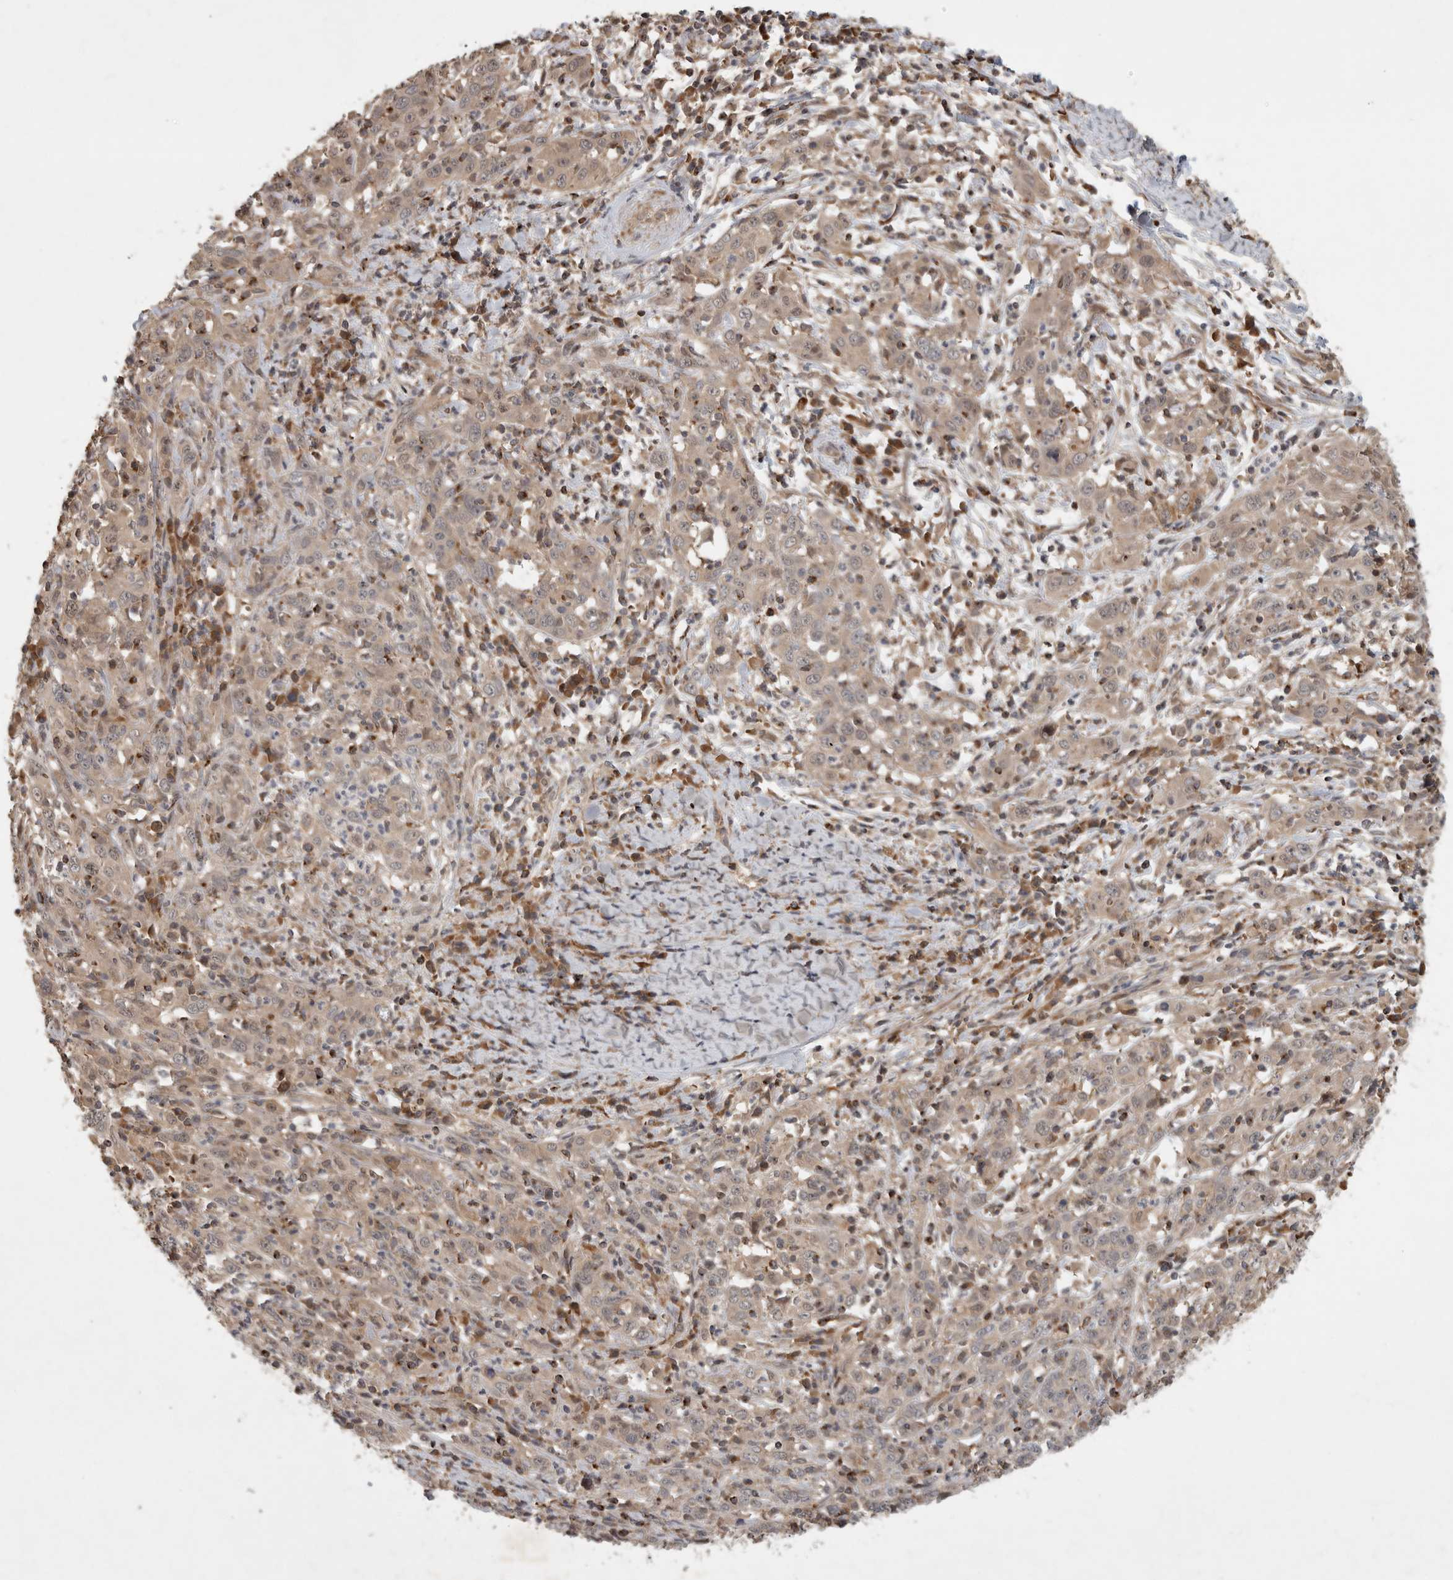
{"staining": {"intensity": "weak", "quantity": ">75%", "location": "cytoplasmic/membranous"}, "tissue": "cervical cancer", "cell_type": "Tumor cells", "image_type": "cancer", "snomed": [{"axis": "morphology", "description": "Squamous cell carcinoma, NOS"}, {"axis": "topography", "description": "Cervix"}], "caption": "DAB immunohistochemical staining of cervical cancer (squamous cell carcinoma) reveals weak cytoplasmic/membranous protein staining in about >75% of tumor cells.", "gene": "SERAC1", "patient": {"sex": "female", "age": 46}}